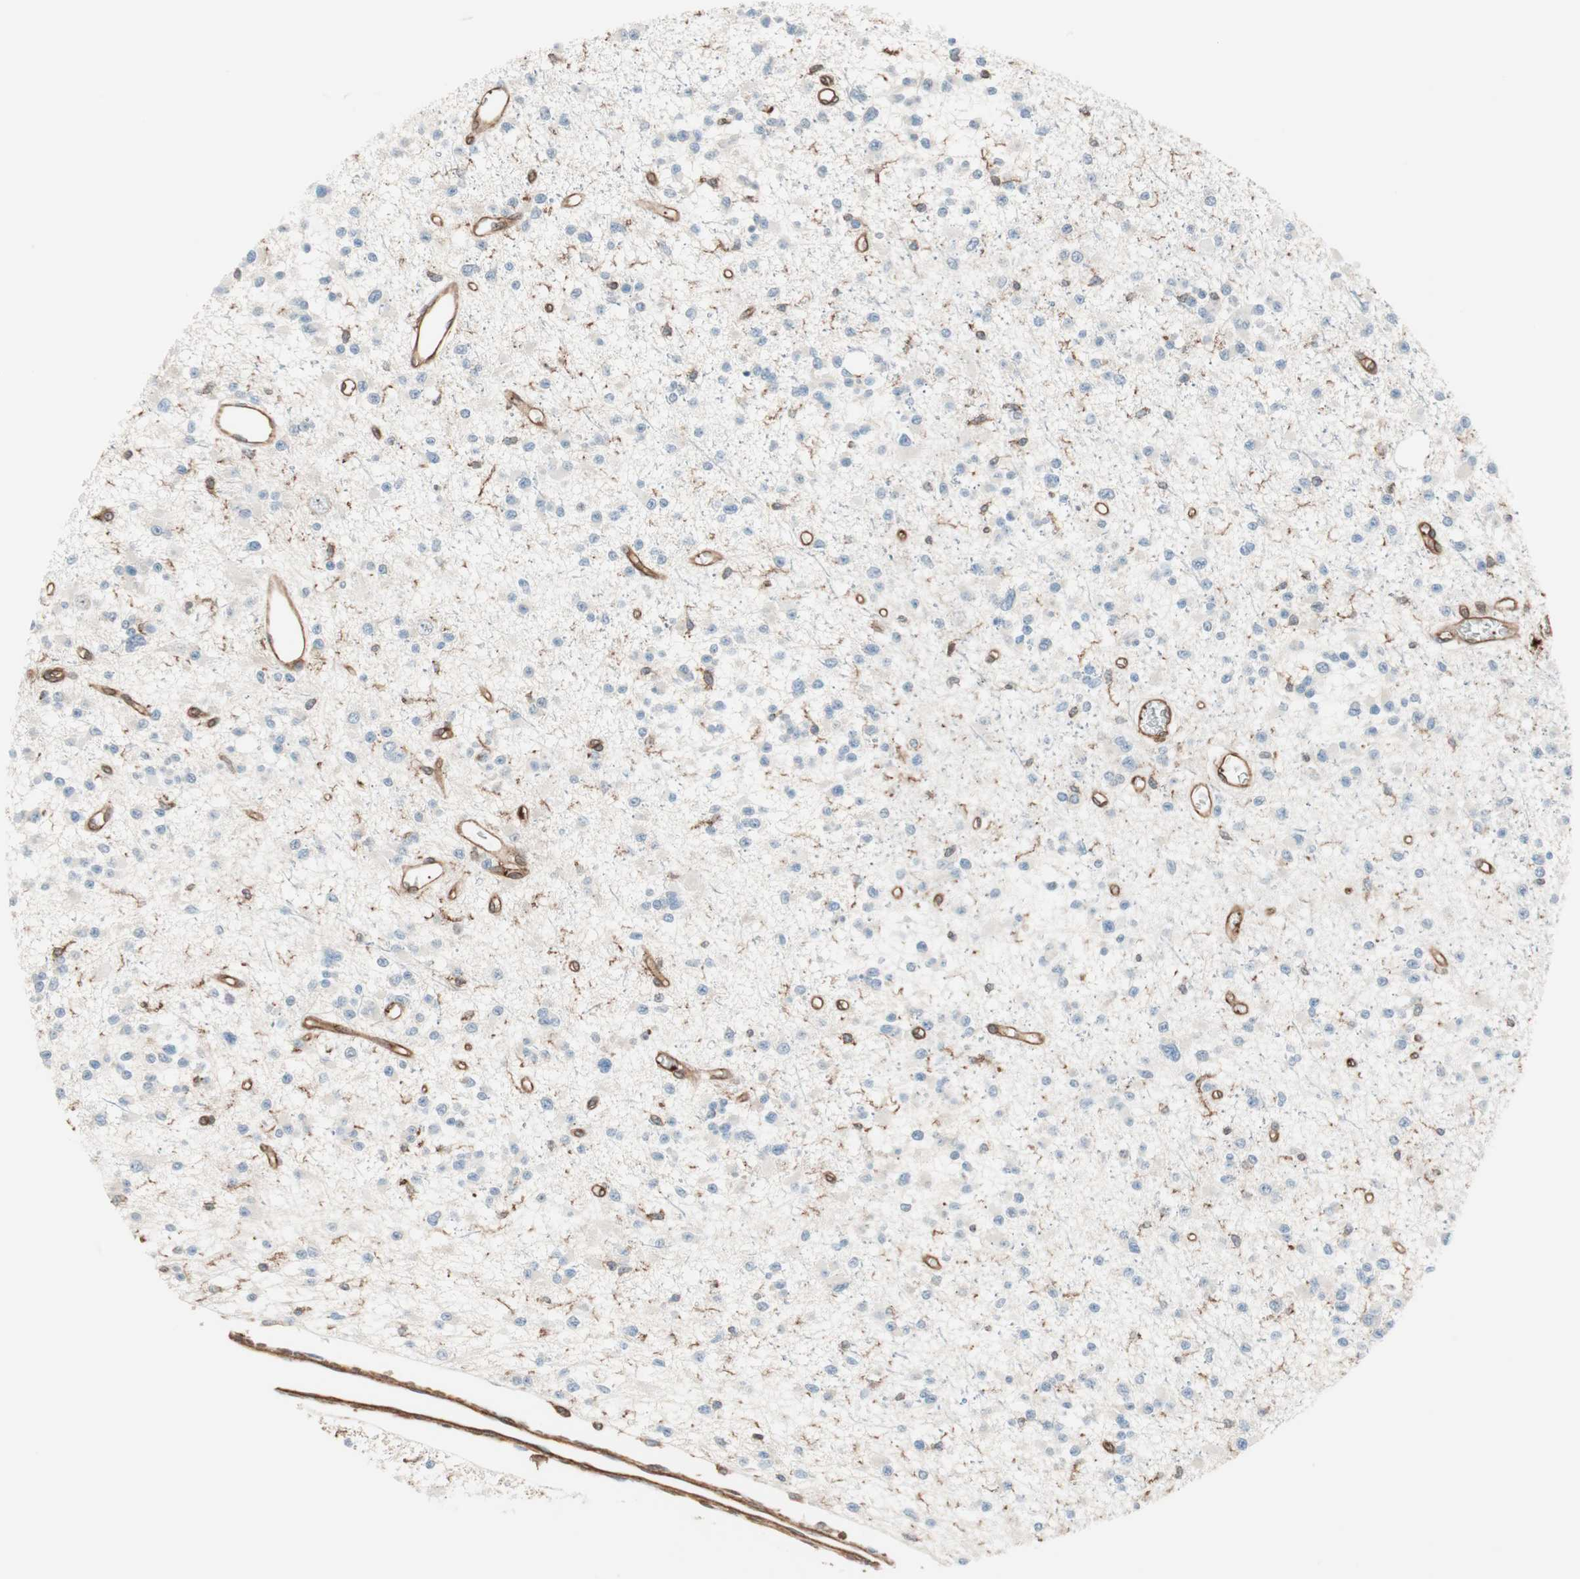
{"staining": {"intensity": "weak", "quantity": "<25%", "location": "cytoplasmic/membranous"}, "tissue": "glioma", "cell_type": "Tumor cells", "image_type": "cancer", "snomed": [{"axis": "morphology", "description": "Glioma, malignant, Low grade"}, {"axis": "topography", "description": "Brain"}], "caption": "The IHC micrograph has no significant expression in tumor cells of glioma tissue.", "gene": "VASP", "patient": {"sex": "female", "age": 22}}